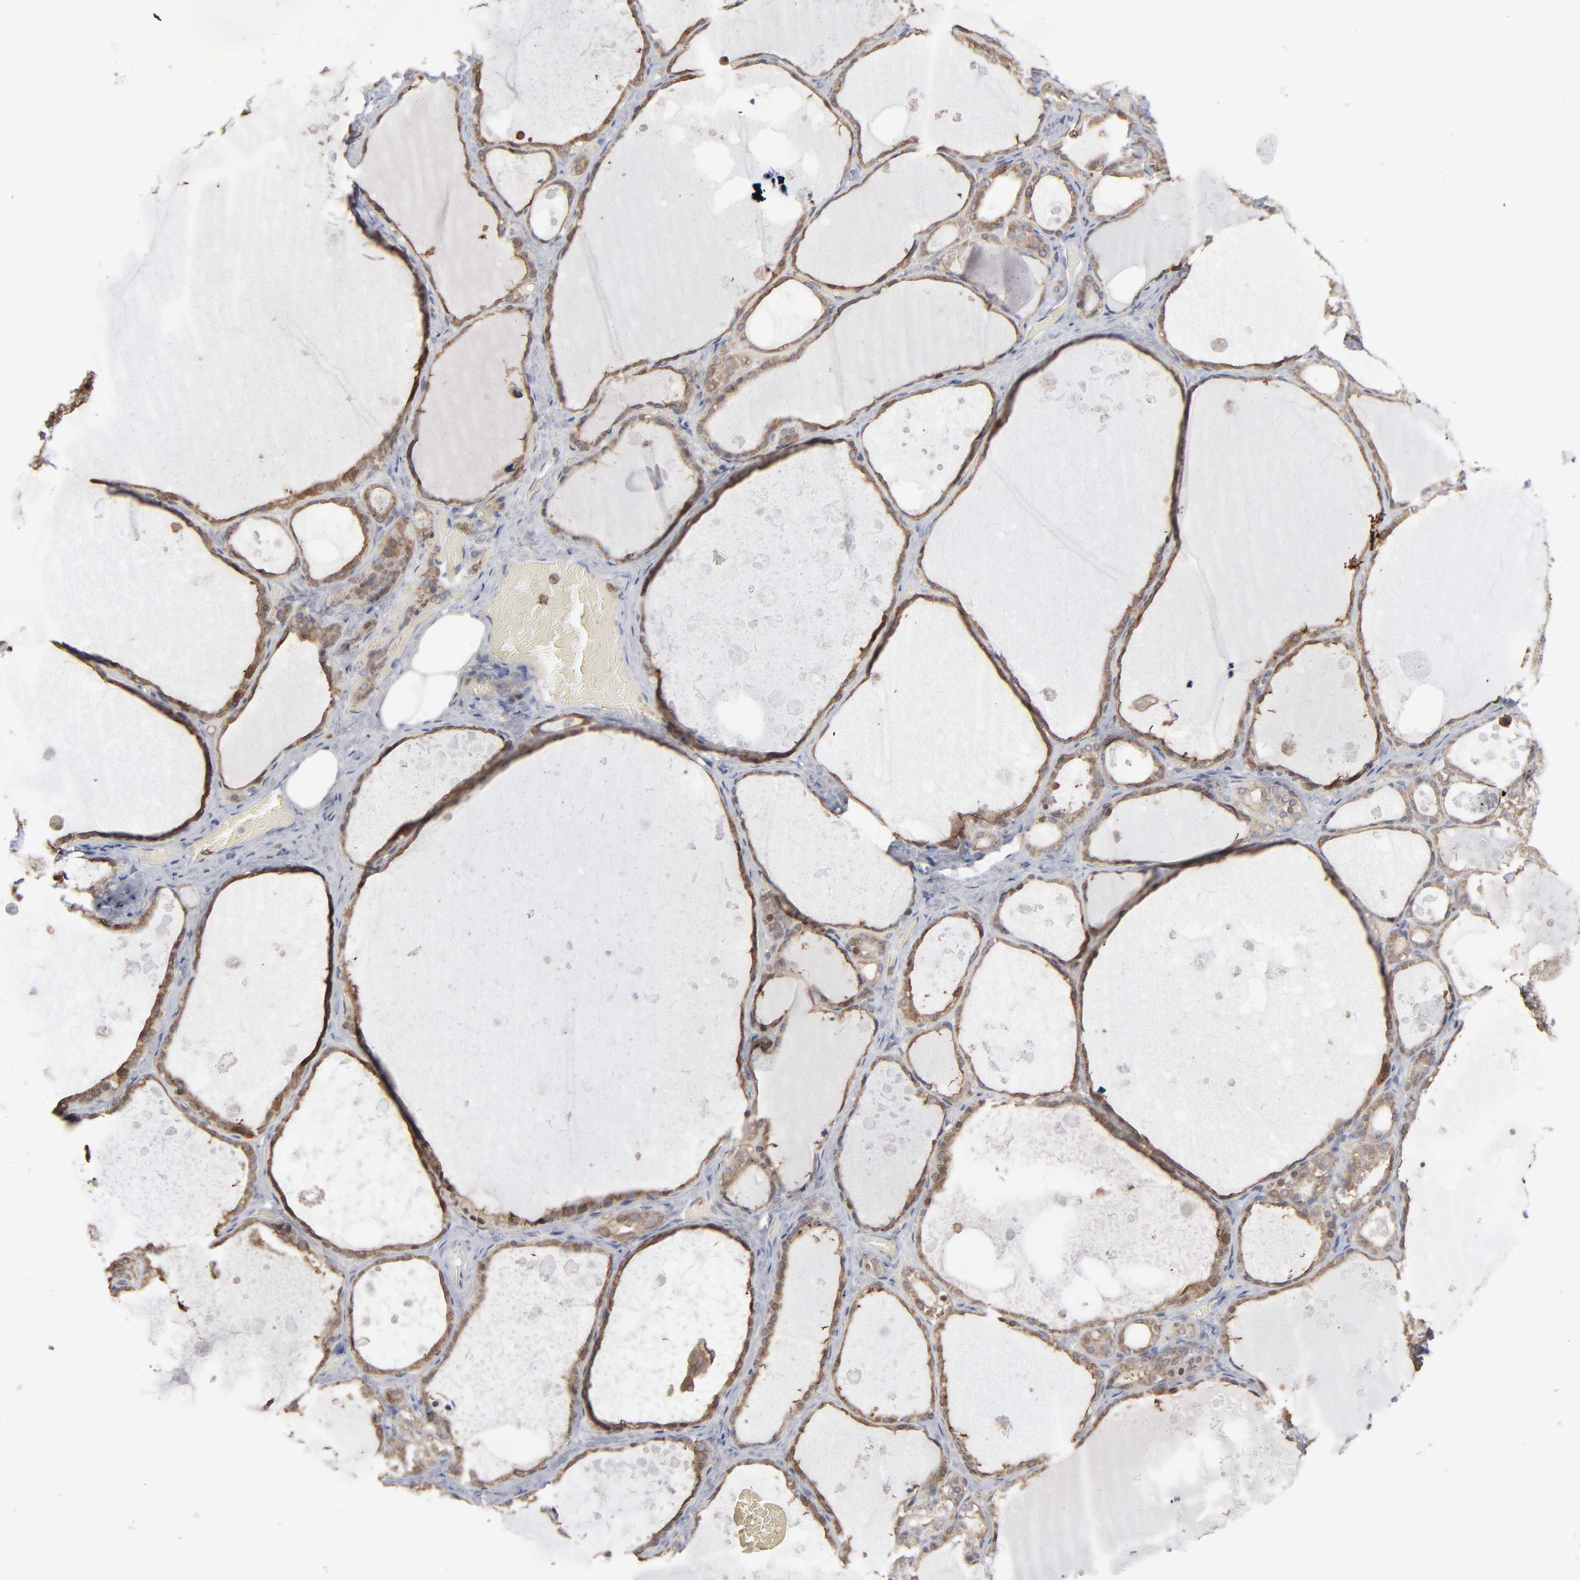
{"staining": {"intensity": "moderate", "quantity": ">75%", "location": "cytoplasmic/membranous"}, "tissue": "thyroid gland", "cell_type": "Glandular cells", "image_type": "normal", "snomed": [{"axis": "morphology", "description": "Normal tissue, NOS"}, {"axis": "topography", "description": "Thyroid gland"}], "caption": "Immunohistochemistry micrograph of benign thyroid gland: human thyroid gland stained using IHC reveals medium levels of moderate protein expression localized specifically in the cytoplasmic/membranous of glandular cells, appearing as a cytoplasmic/membranous brown color.", "gene": "NME1", "patient": {"sex": "male", "age": 61}}